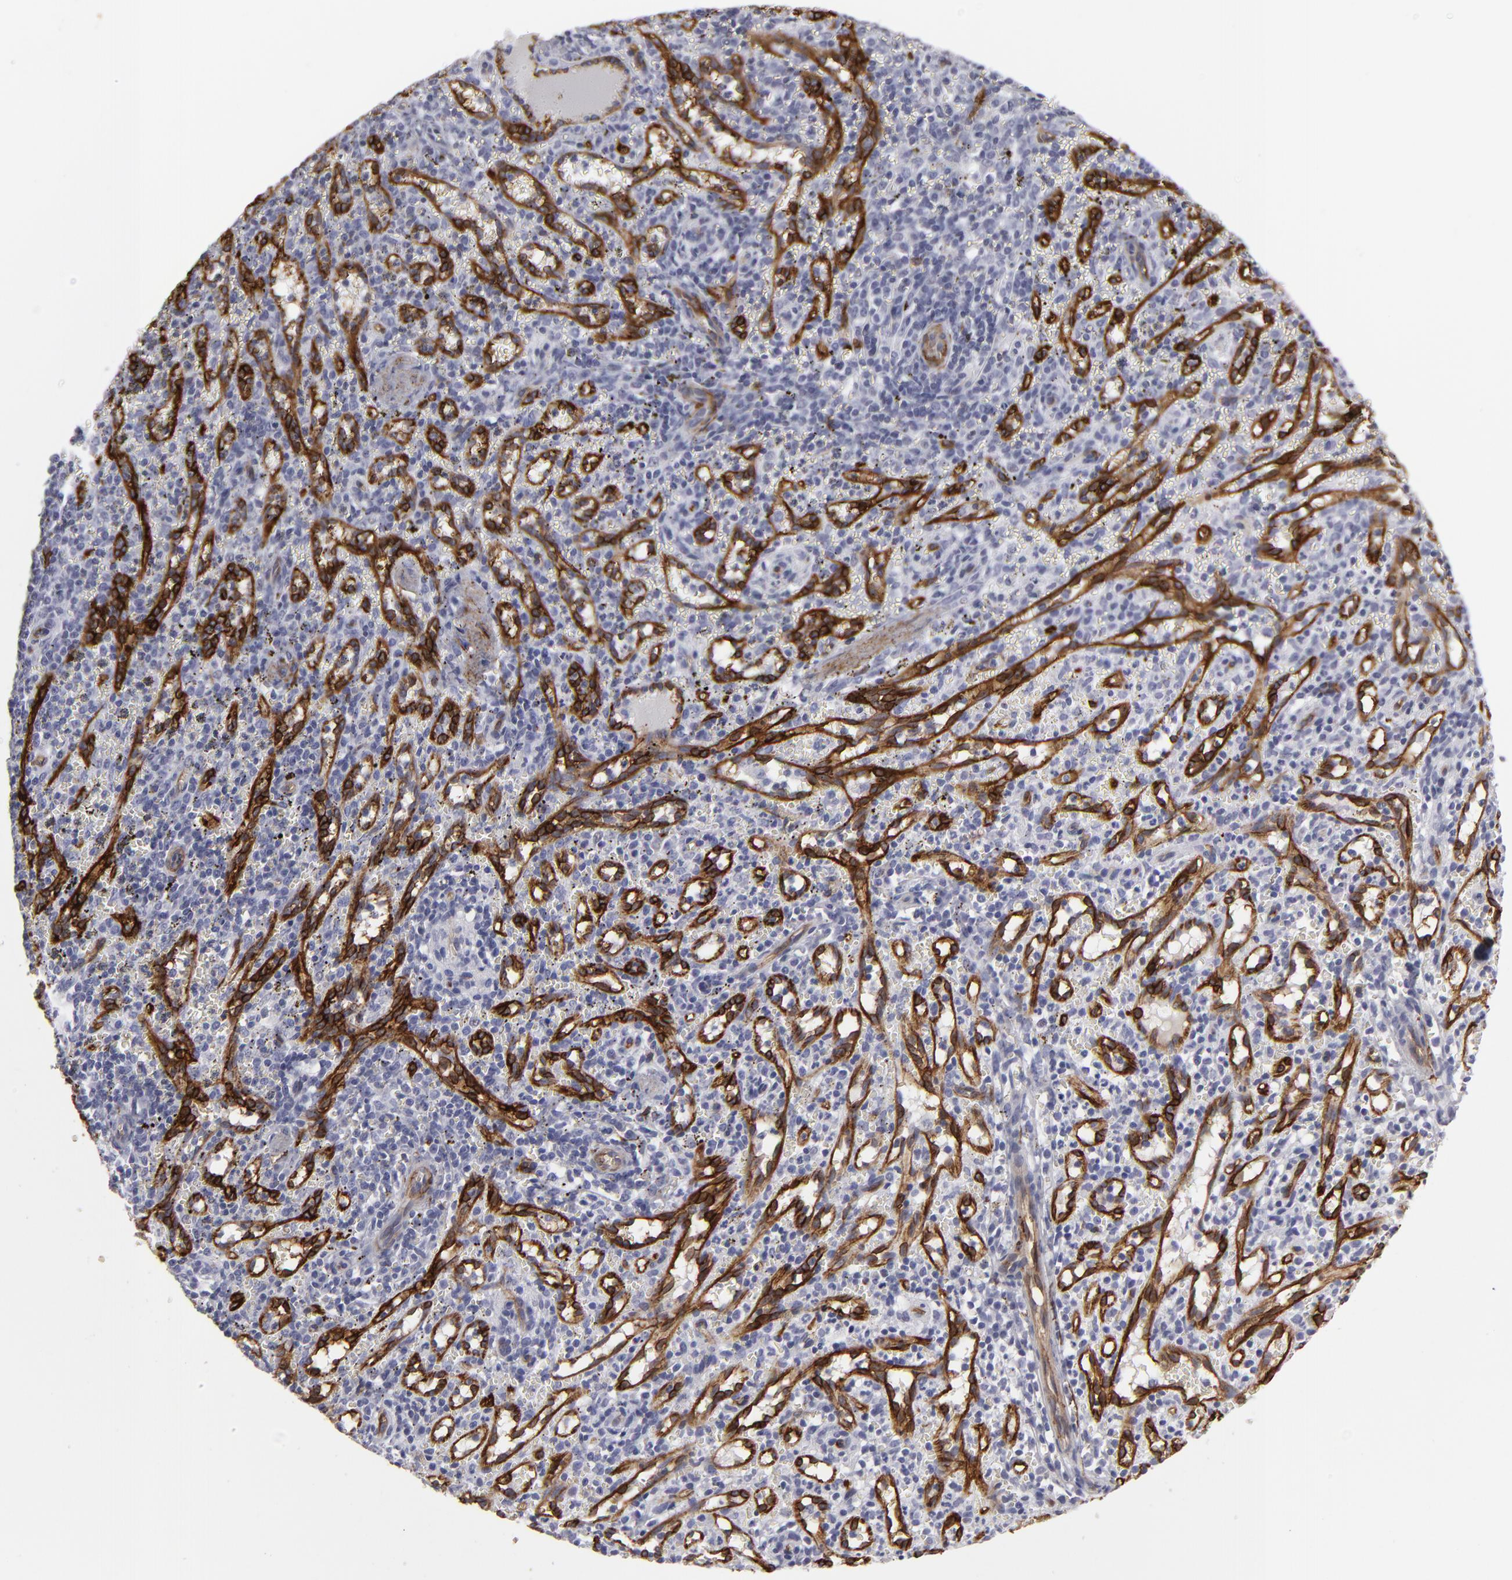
{"staining": {"intensity": "negative", "quantity": "none", "location": "none"}, "tissue": "spleen", "cell_type": "Cells in red pulp", "image_type": "normal", "snomed": [{"axis": "morphology", "description": "Normal tissue, NOS"}, {"axis": "topography", "description": "Spleen"}], "caption": "Protein analysis of benign spleen exhibits no significant positivity in cells in red pulp. (Stains: DAB (3,3'-diaminobenzidine) immunohistochemistry (IHC) with hematoxylin counter stain, Microscopy: brightfield microscopy at high magnification).", "gene": "MCAM", "patient": {"sex": "female", "age": 10}}